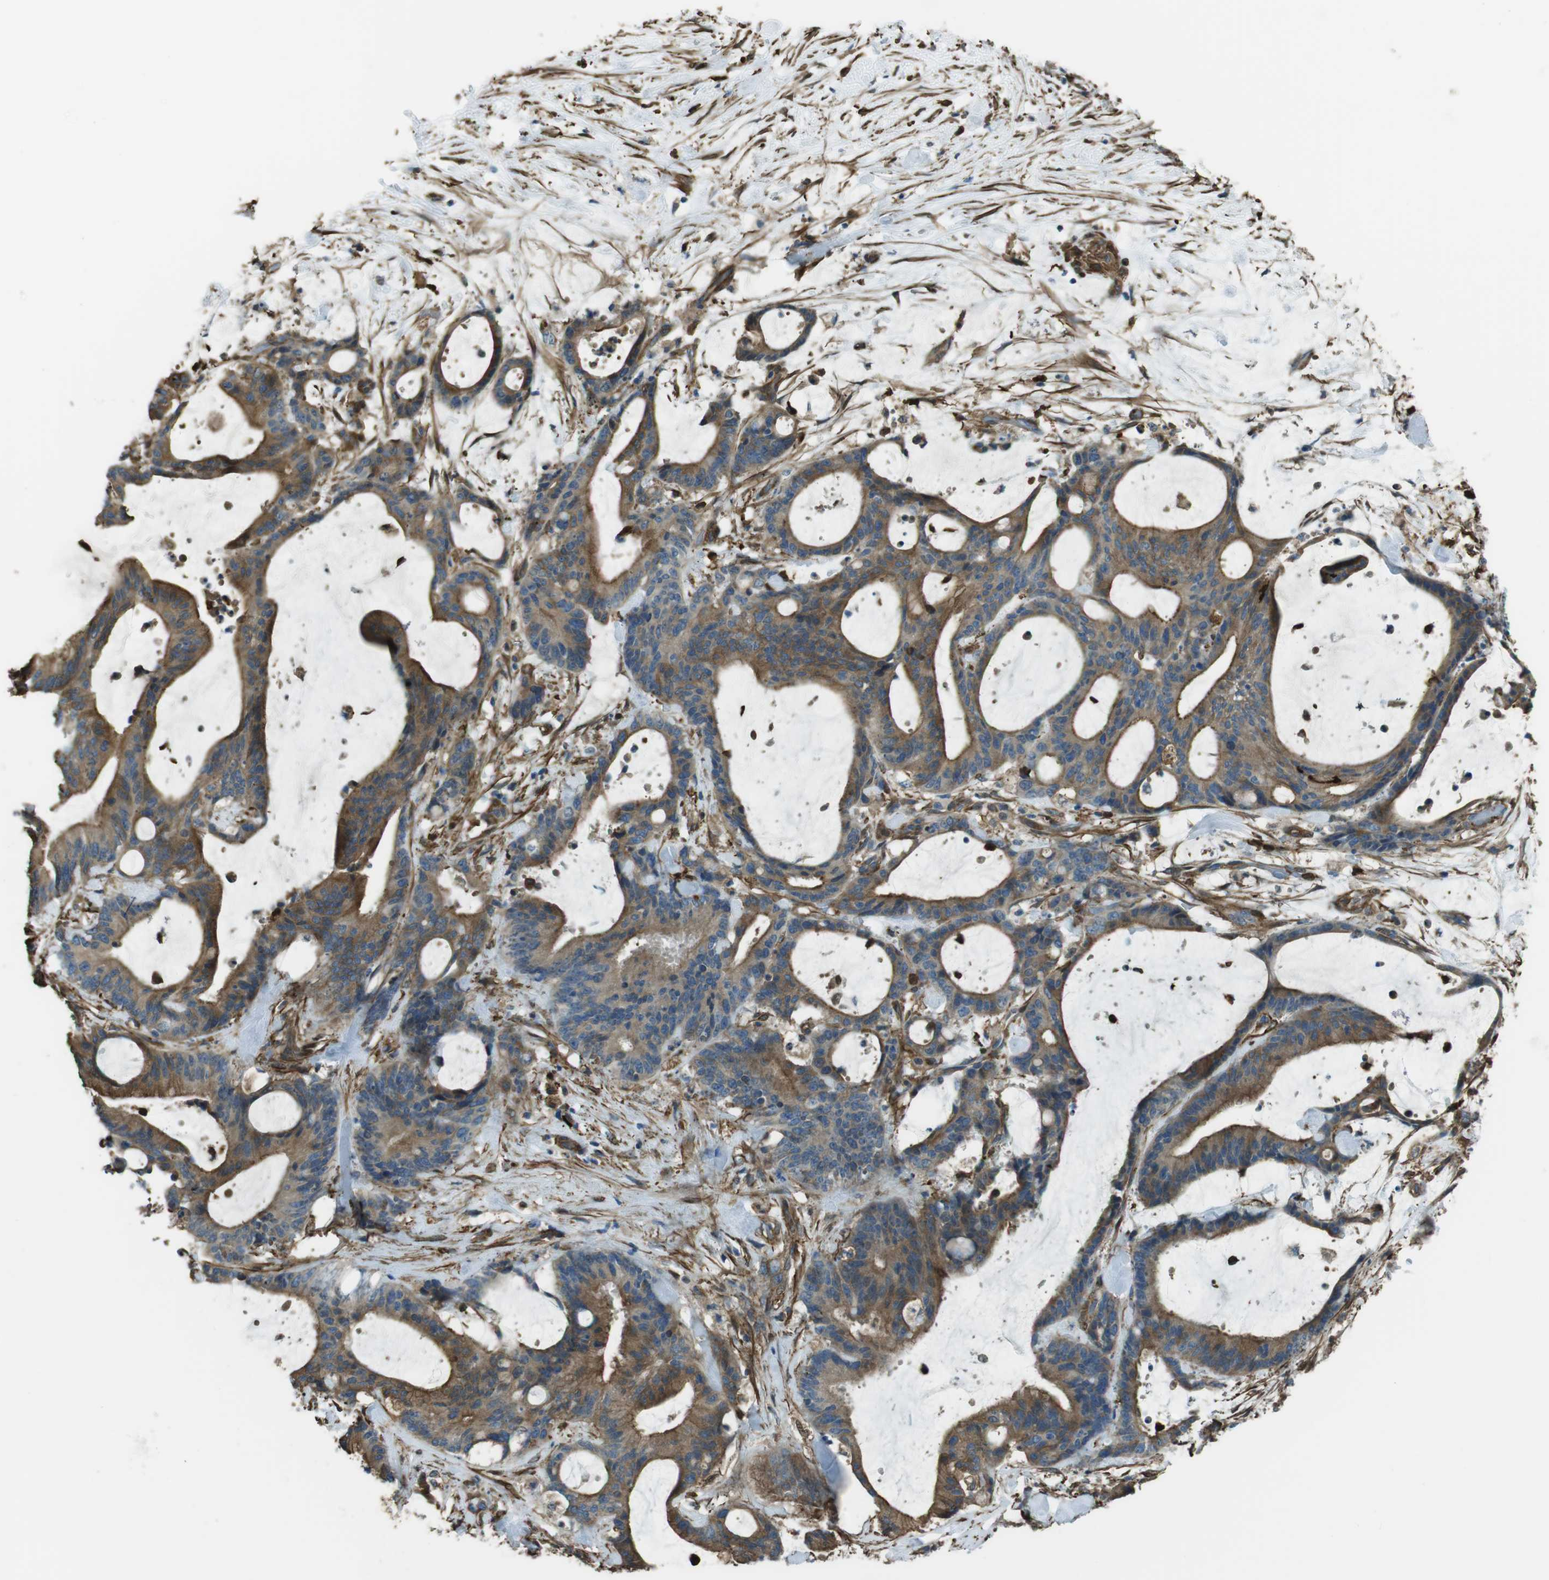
{"staining": {"intensity": "moderate", "quantity": ">75%", "location": "cytoplasmic/membranous"}, "tissue": "liver cancer", "cell_type": "Tumor cells", "image_type": "cancer", "snomed": [{"axis": "morphology", "description": "Cholangiocarcinoma"}, {"axis": "topography", "description": "Liver"}], "caption": "This image exhibits IHC staining of human liver cancer, with medium moderate cytoplasmic/membranous expression in about >75% of tumor cells.", "gene": "SFT2D1", "patient": {"sex": "female", "age": 73}}